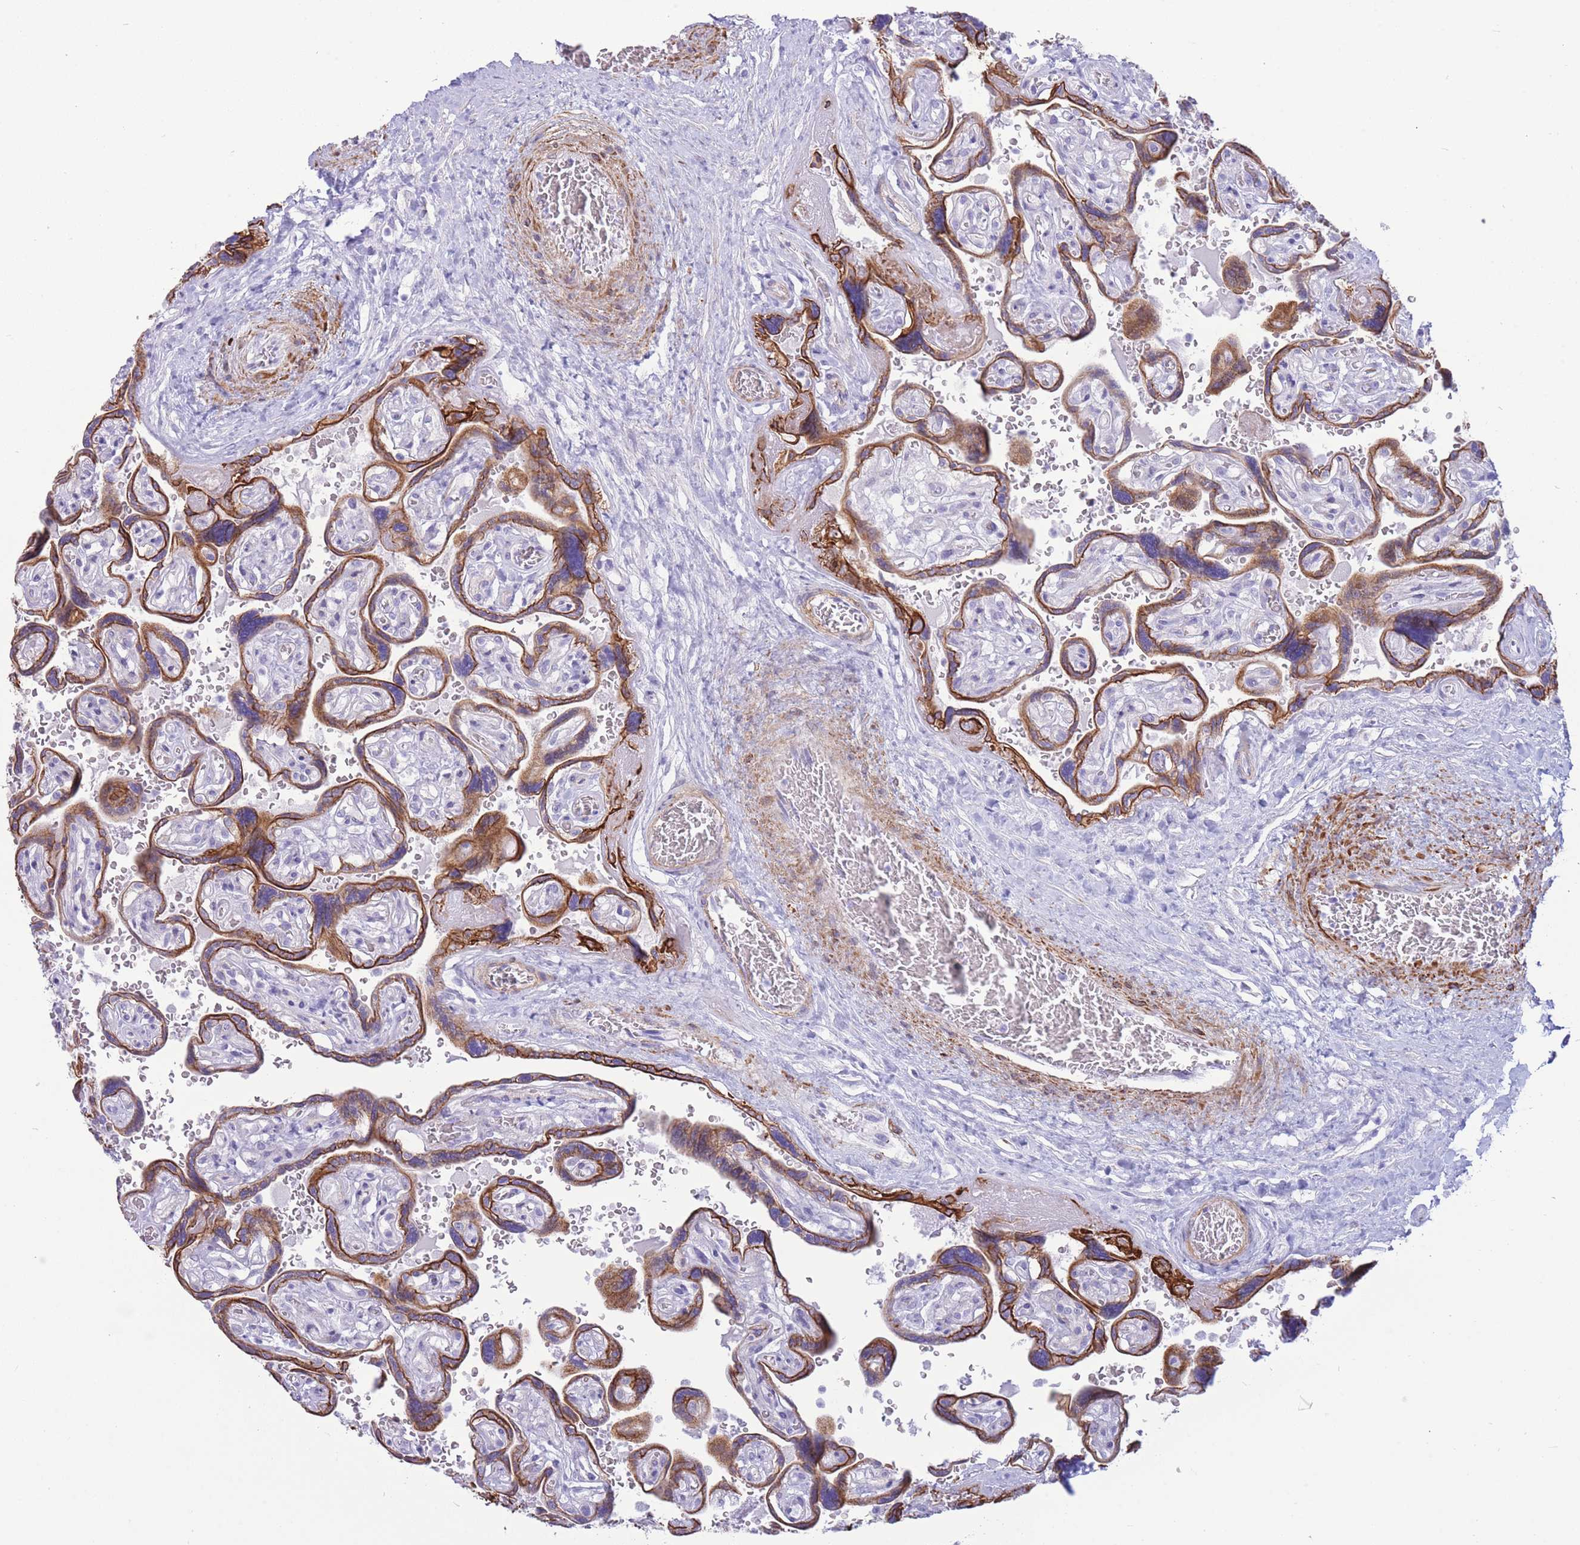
{"staining": {"intensity": "strong", "quantity": ">75%", "location": "cytoplasmic/membranous"}, "tissue": "placenta", "cell_type": "Trophoblastic cells", "image_type": "normal", "snomed": [{"axis": "morphology", "description": "Normal tissue, NOS"}, {"axis": "topography", "description": "Placenta"}], "caption": "Immunohistochemical staining of normal human placenta reveals strong cytoplasmic/membranous protein expression in approximately >75% of trophoblastic cells.", "gene": "VWA8", "patient": {"sex": "female", "age": 32}}